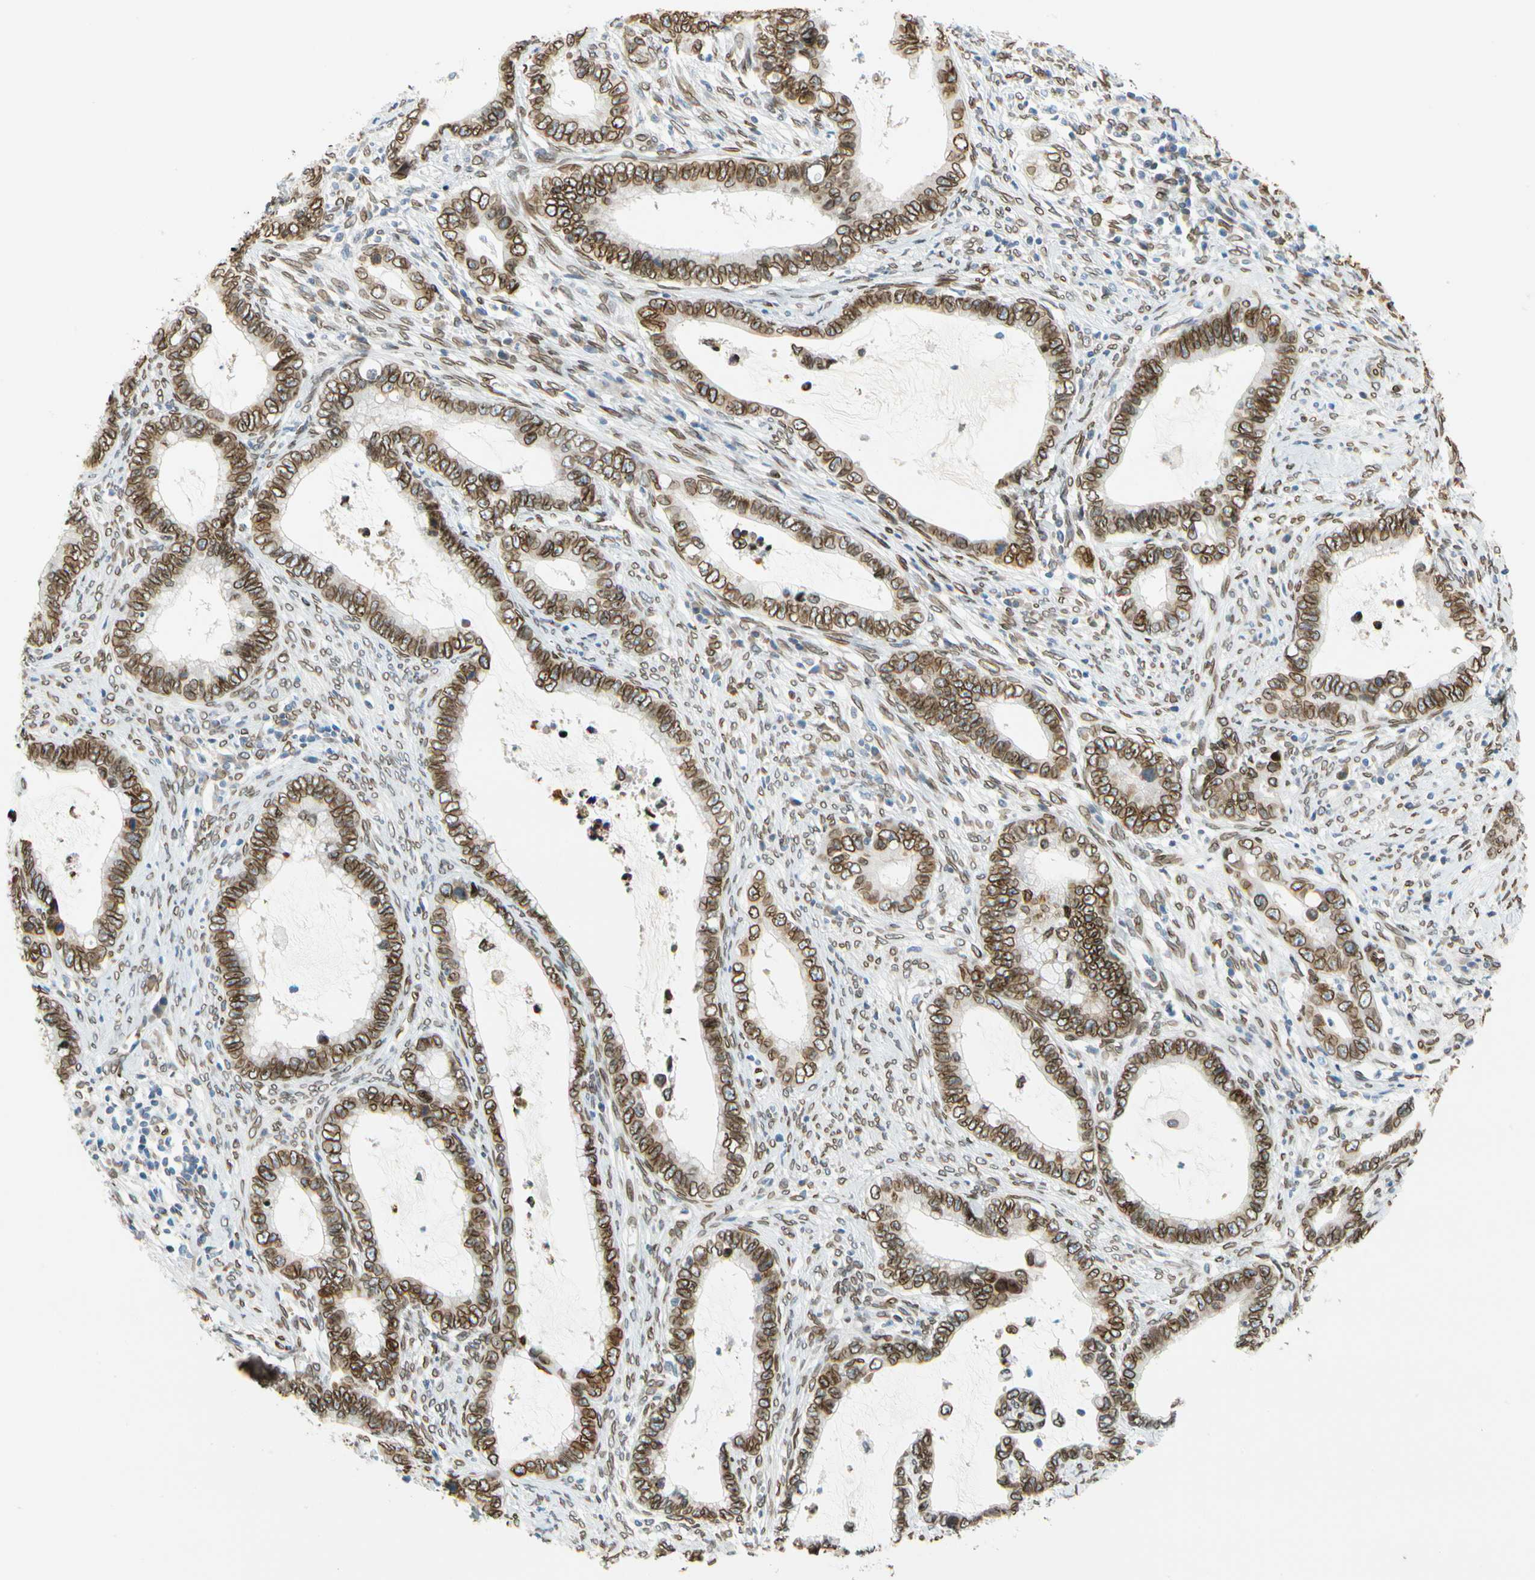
{"staining": {"intensity": "strong", "quantity": ">75%", "location": "cytoplasmic/membranous,nuclear"}, "tissue": "cervical cancer", "cell_type": "Tumor cells", "image_type": "cancer", "snomed": [{"axis": "morphology", "description": "Adenocarcinoma, NOS"}, {"axis": "topography", "description": "Cervix"}], "caption": "Cervical adenocarcinoma tissue reveals strong cytoplasmic/membranous and nuclear positivity in approximately >75% of tumor cells (Stains: DAB (3,3'-diaminobenzidine) in brown, nuclei in blue, Microscopy: brightfield microscopy at high magnification).", "gene": "SUN1", "patient": {"sex": "female", "age": 44}}